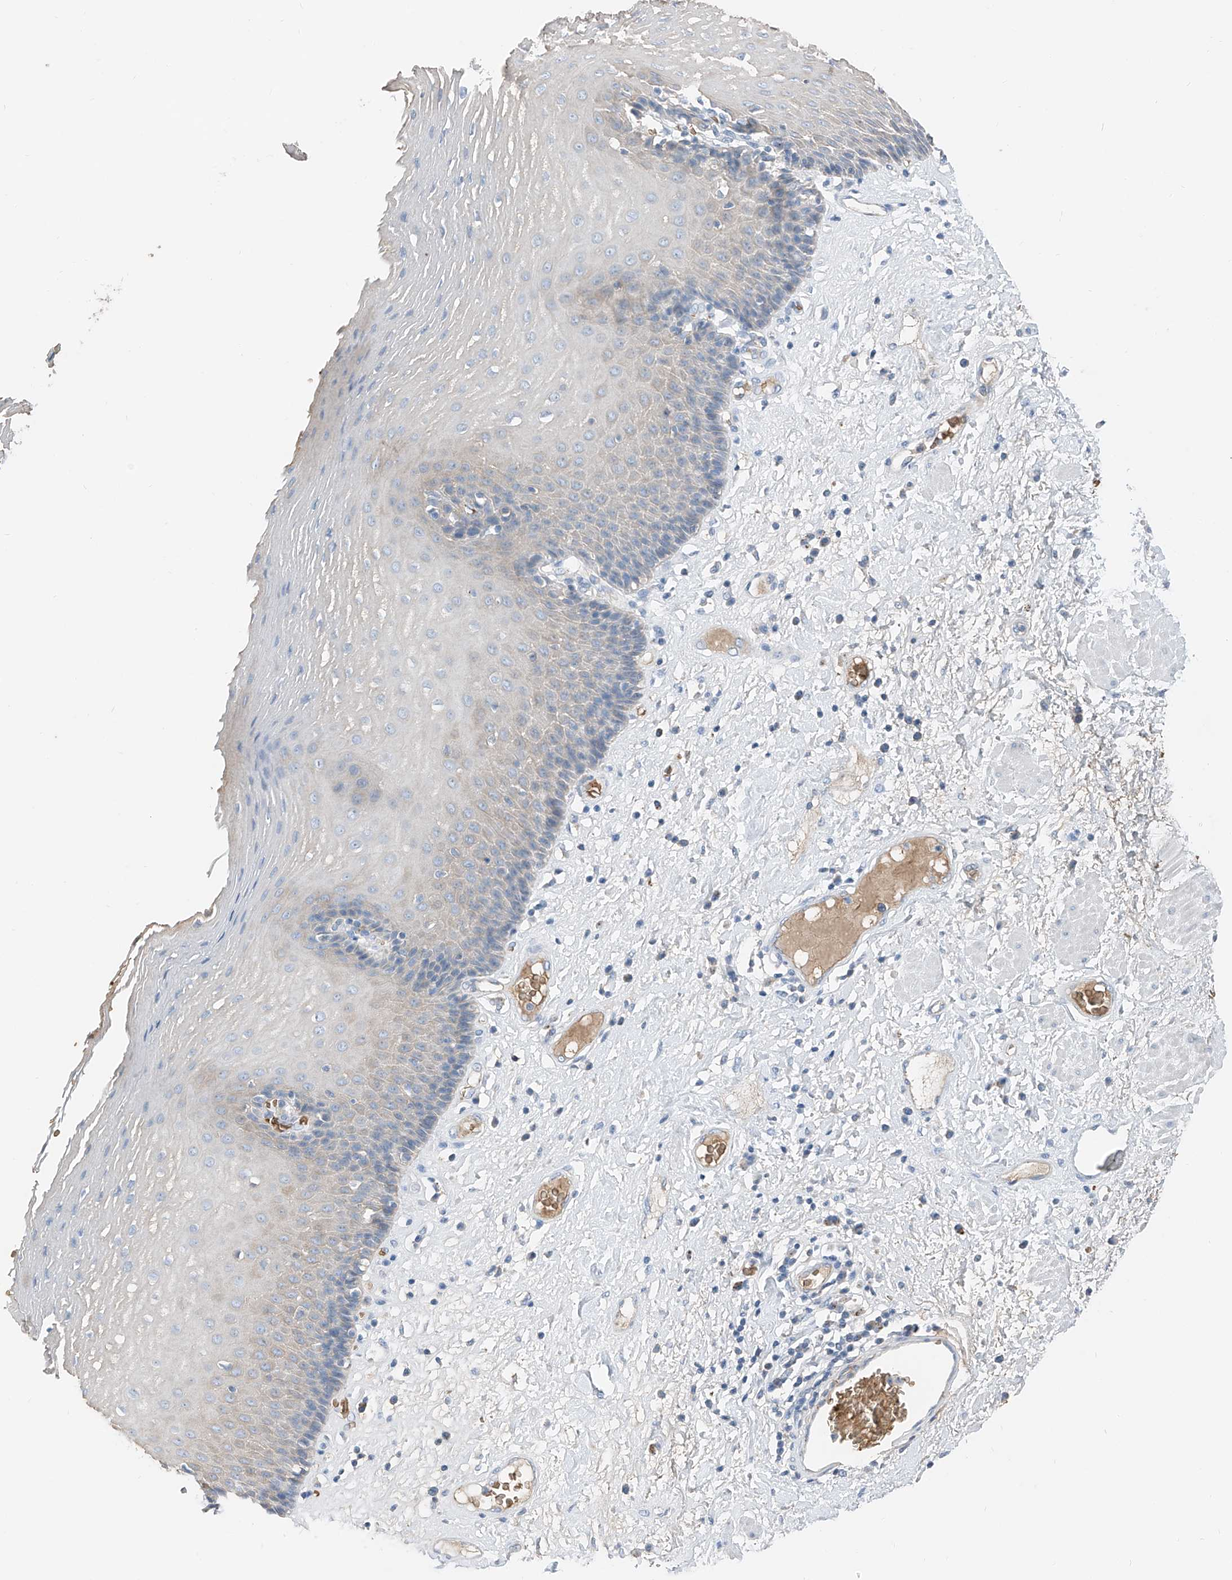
{"staining": {"intensity": "weak", "quantity": "<25%", "location": "cytoplasmic/membranous"}, "tissue": "esophagus", "cell_type": "Squamous epithelial cells", "image_type": "normal", "snomed": [{"axis": "morphology", "description": "Normal tissue, NOS"}, {"axis": "morphology", "description": "Adenocarcinoma, NOS"}, {"axis": "topography", "description": "Esophagus"}], "caption": "This is an immunohistochemistry image of unremarkable human esophagus. There is no expression in squamous epithelial cells.", "gene": "PRSS23", "patient": {"sex": "male", "age": 62}}